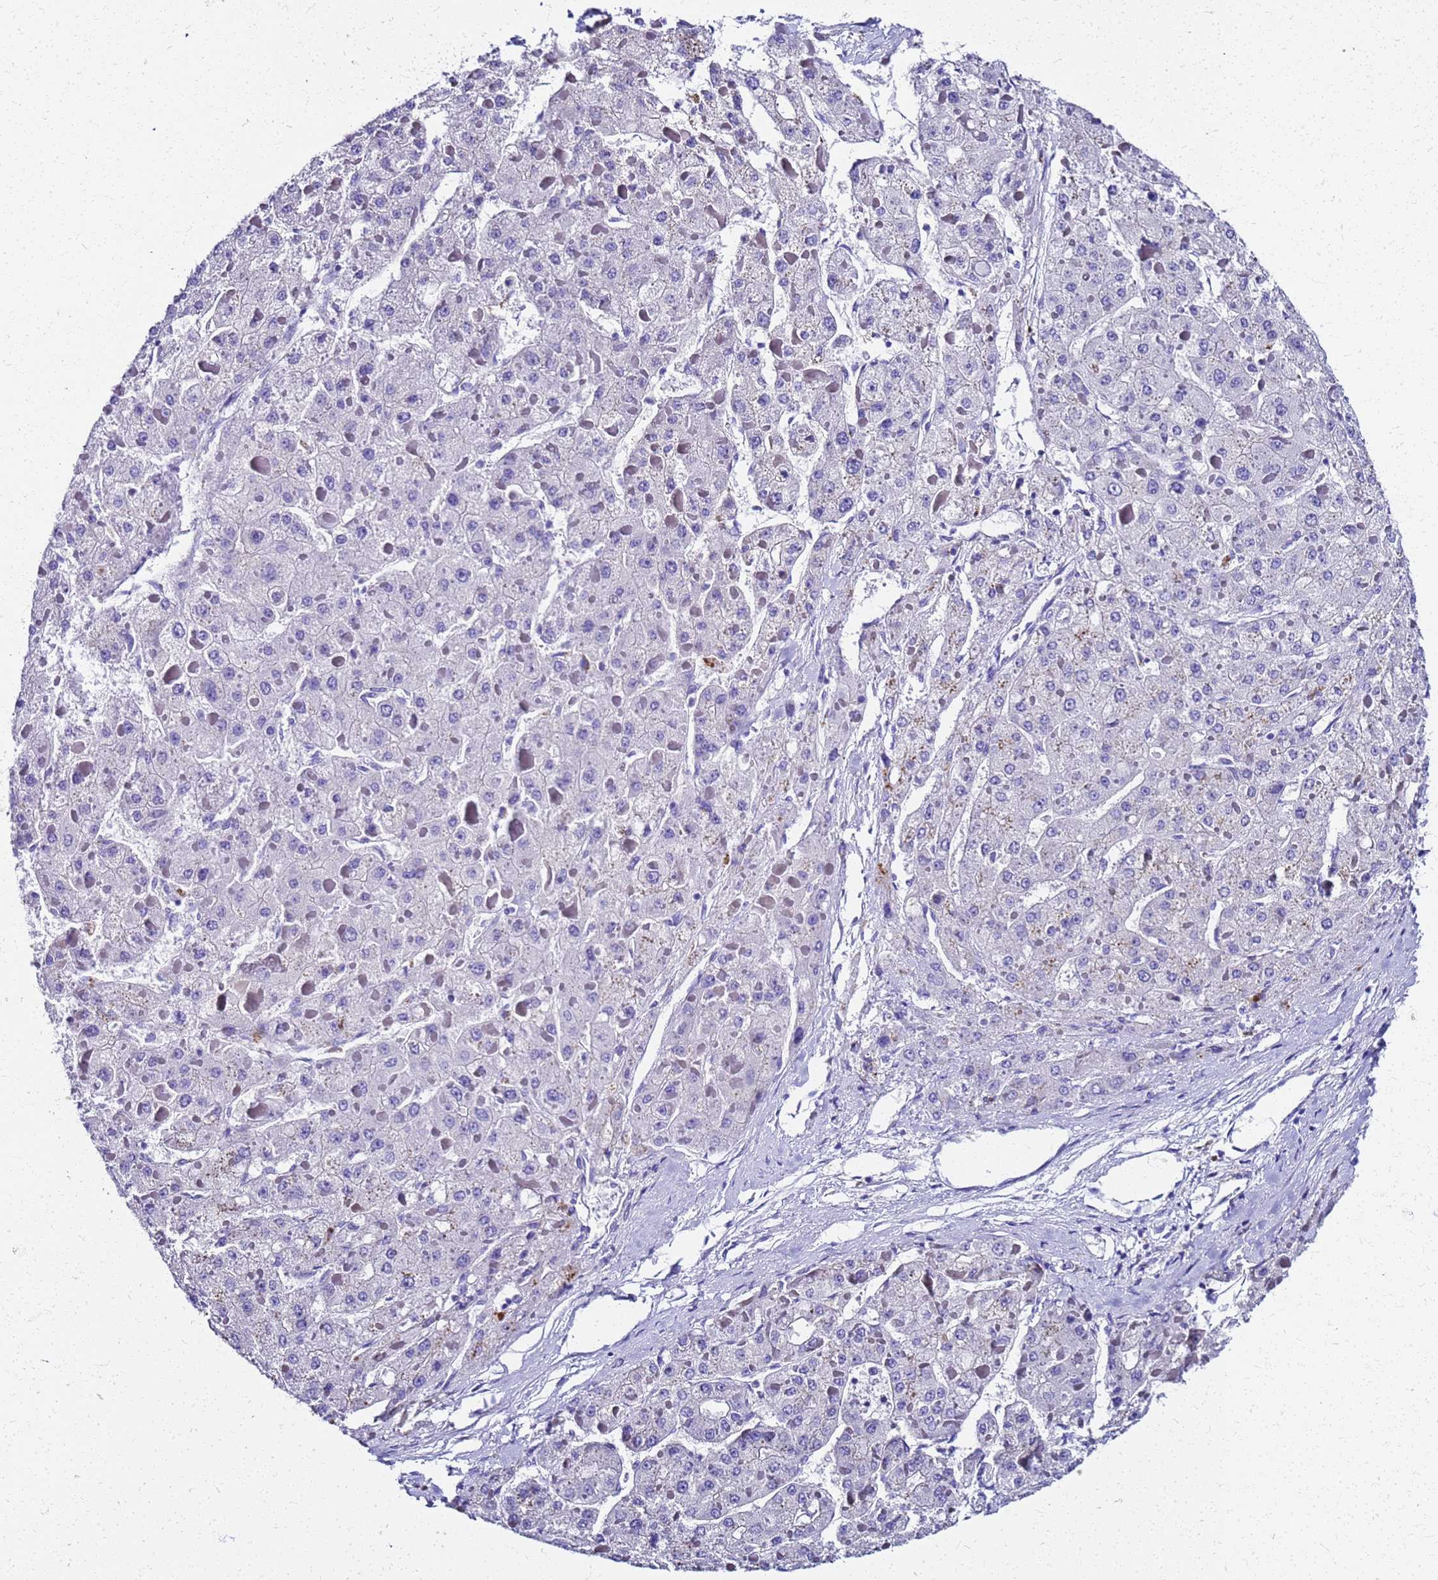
{"staining": {"intensity": "negative", "quantity": "none", "location": "none"}, "tissue": "liver cancer", "cell_type": "Tumor cells", "image_type": "cancer", "snomed": [{"axis": "morphology", "description": "Carcinoma, Hepatocellular, NOS"}, {"axis": "topography", "description": "Liver"}], "caption": "Micrograph shows no significant protein positivity in tumor cells of liver hepatocellular carcinoma. The staining is performed using DAB (3,3'-diaminobenzidine) brown chromogen with nuclei counter-stained in using hematoxylin.", "gene": "SMIM21", "patient": {"sex": "female", "age": 73}}